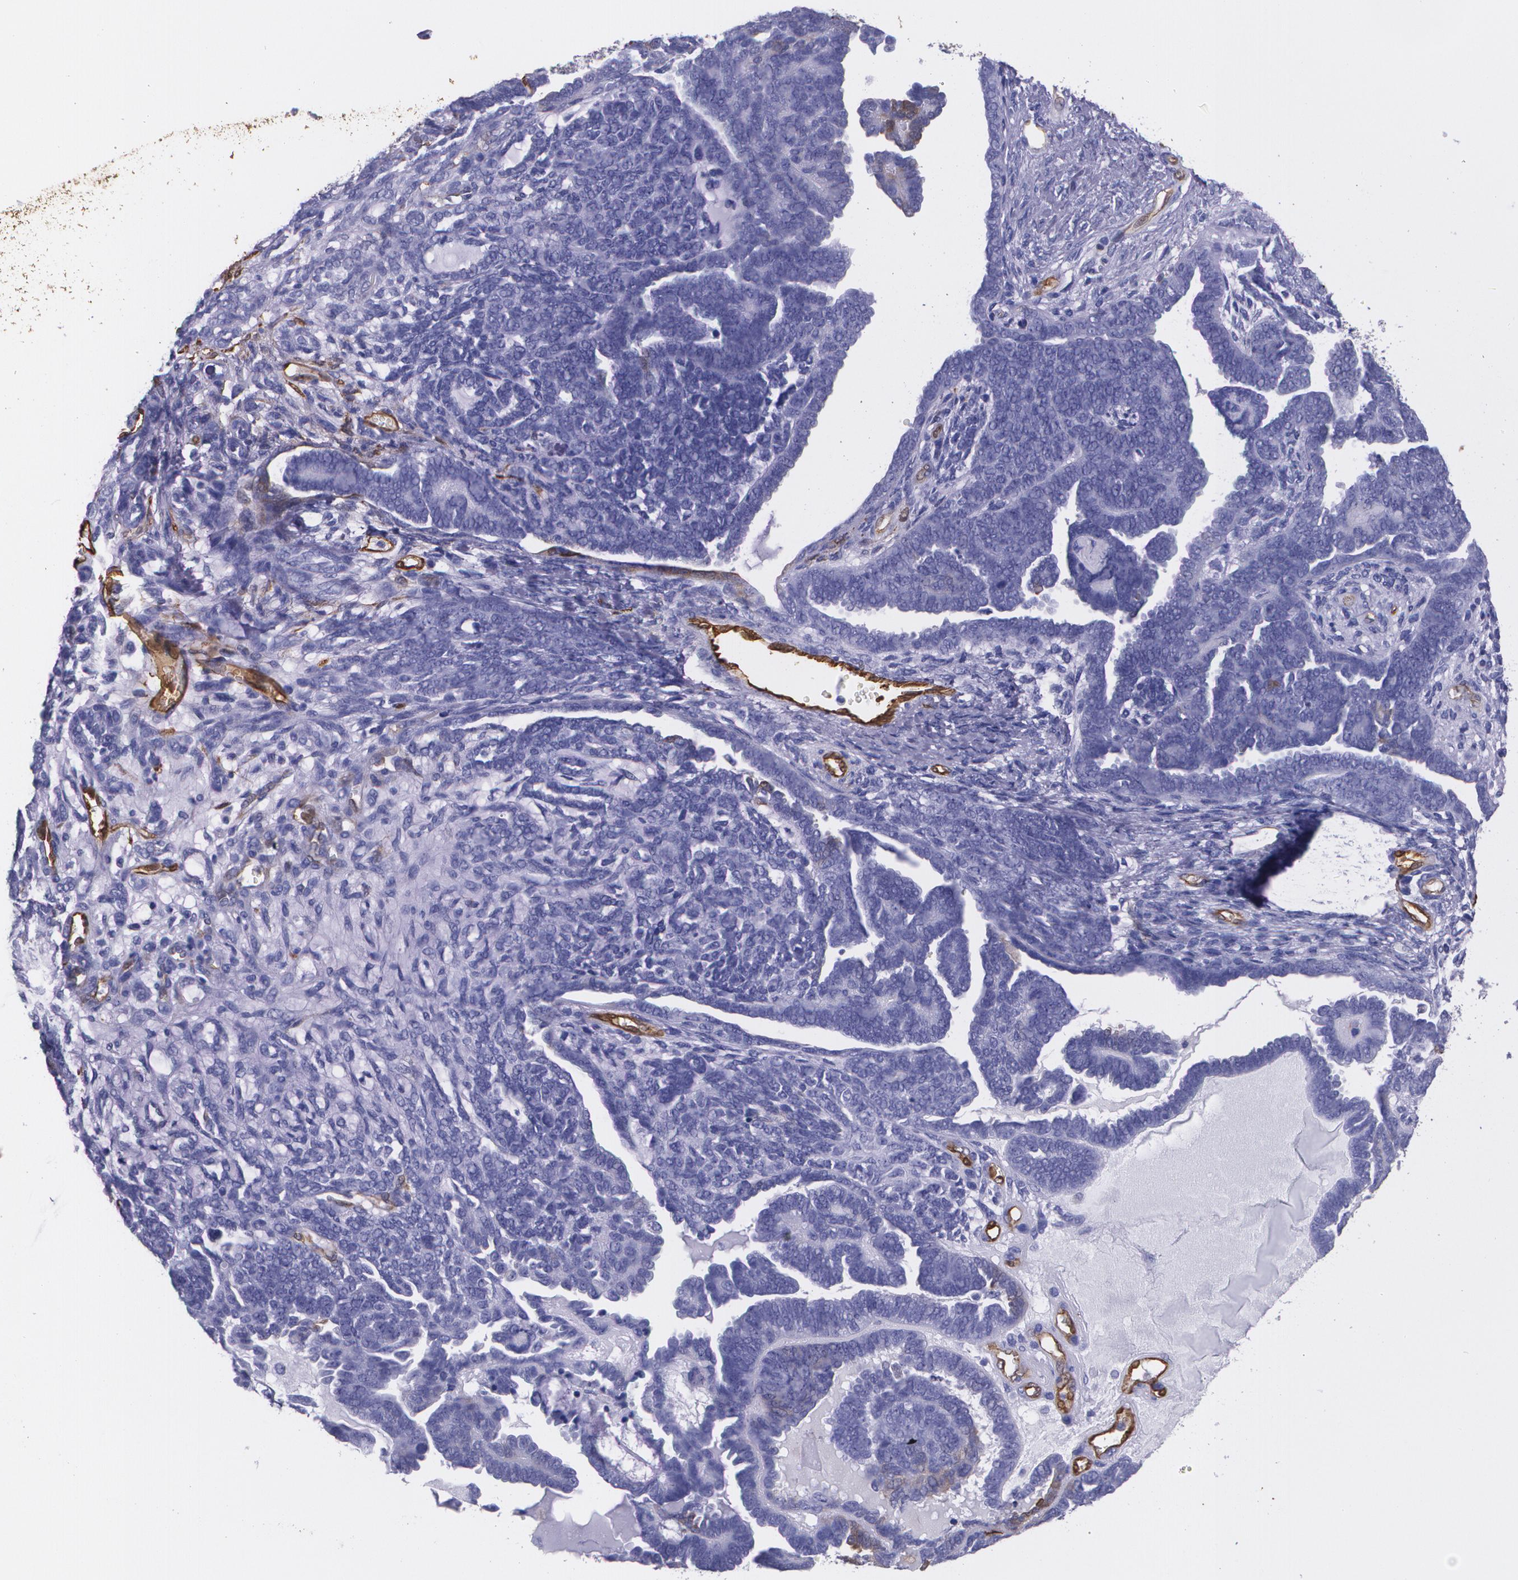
{"staining": {"intensity": "negative", "quantity": "none", "location": "none"}, "tissue": "endometrial cancer", "cell_type": "Tumor cells", "image_type": "cancer", "snomed": [{"axis": "morphology", "description": "Neoplasm, malignant, NOS"}, {"axis": "topography", "description": "Endometrium"}], "caption": "Tumor cells are negative for protein expression in human endometrial malignant neoplasm.", "gene": "MMP2", "patient": {"sex": "female", "age": 74}}